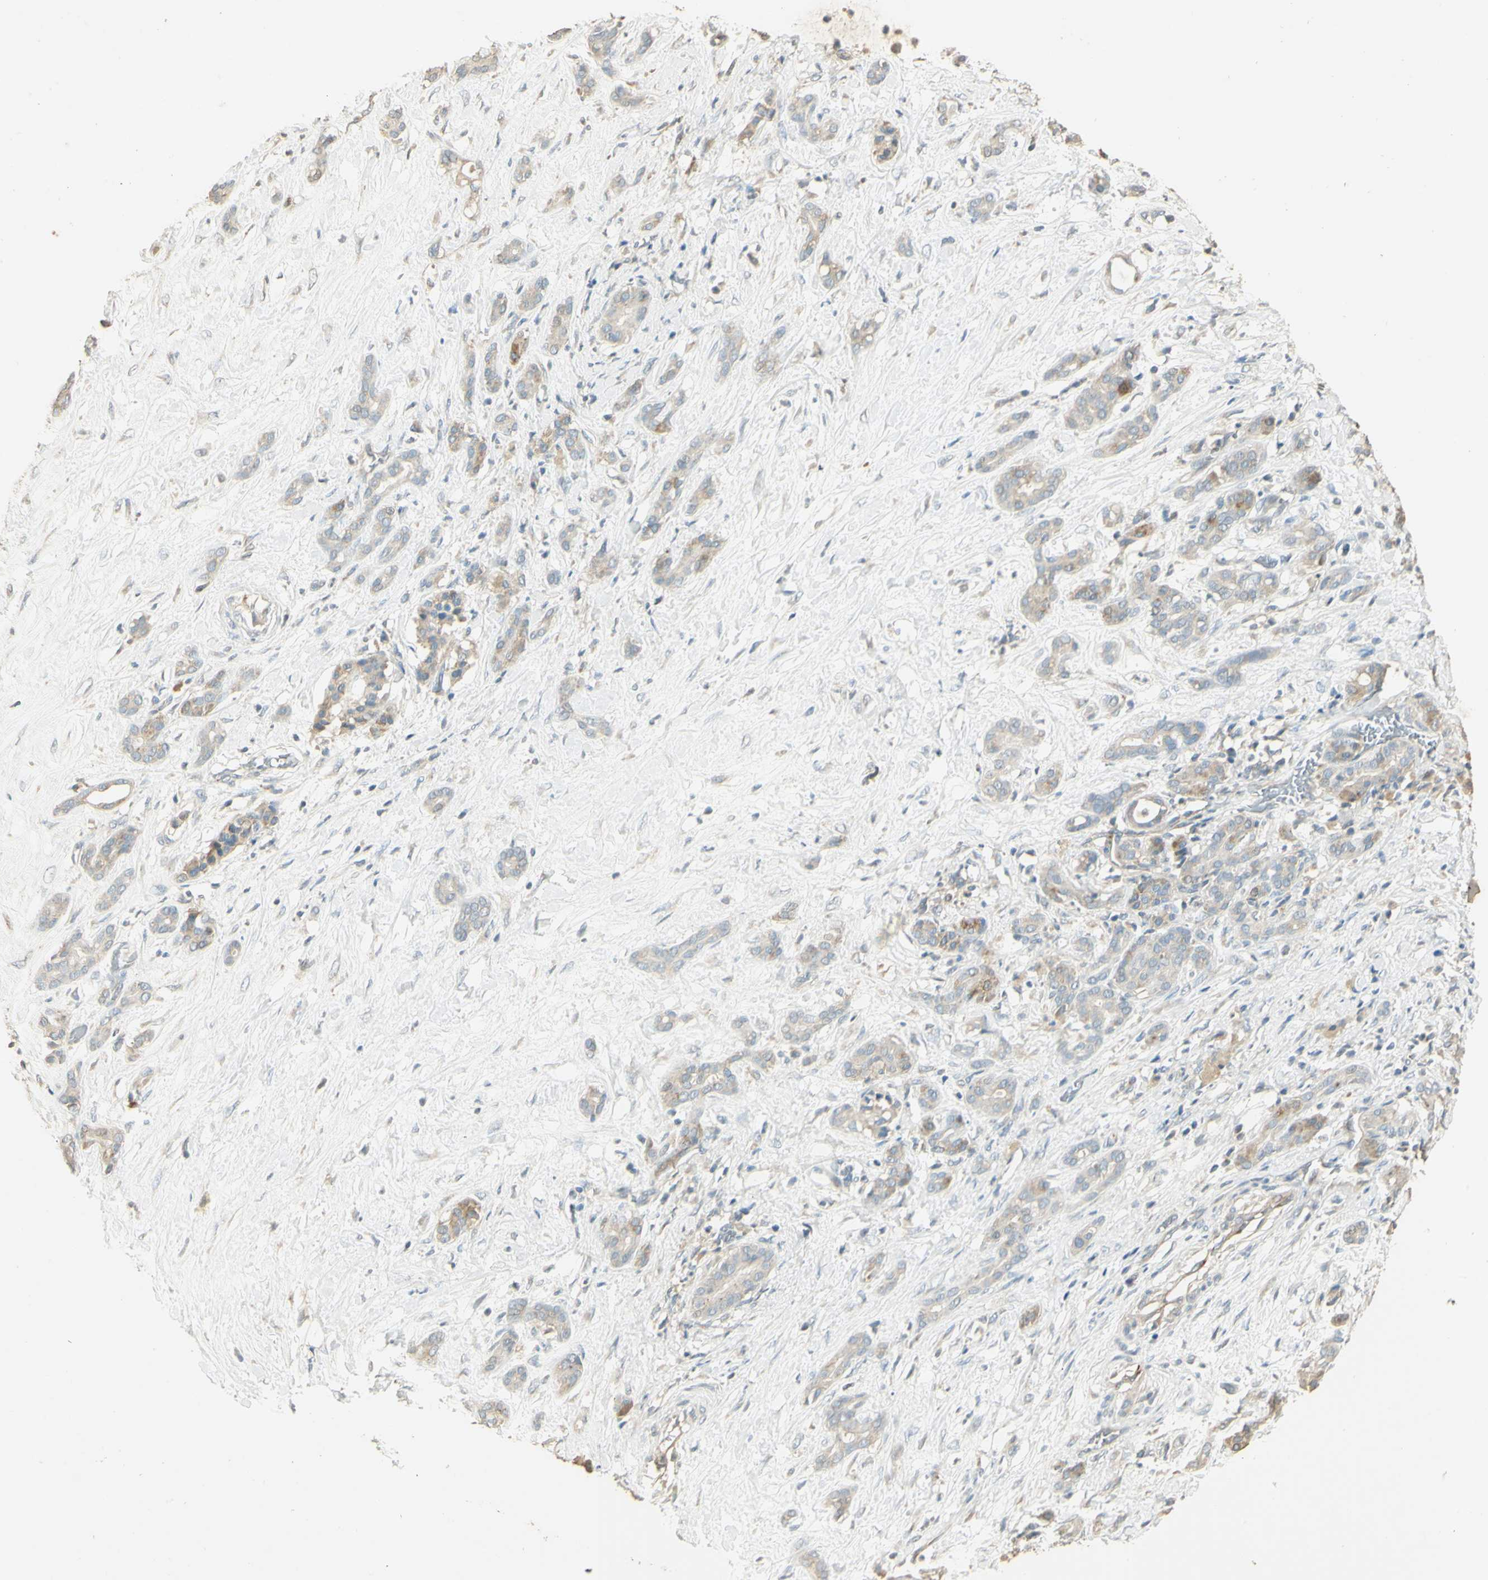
{"staining": {"intensity": "negative", "quantity": "none", "location": "none"}, "tissue": "pancreatic cancer", "cell_type": "Tumor cells", "image_type": "cancer", "snomed": [{"axis": "morphology", "description": "Adenocarcinoma, NOS"}, {"axis": "topography", "description": "Pancreas"}], "caption": "The immunohistochemistry photomicrograph has no significant positivity in tumor cells of pancreatic cancer tissue.", "gene": "UXS1", "patient": {"sex": "male", "age": 41}}